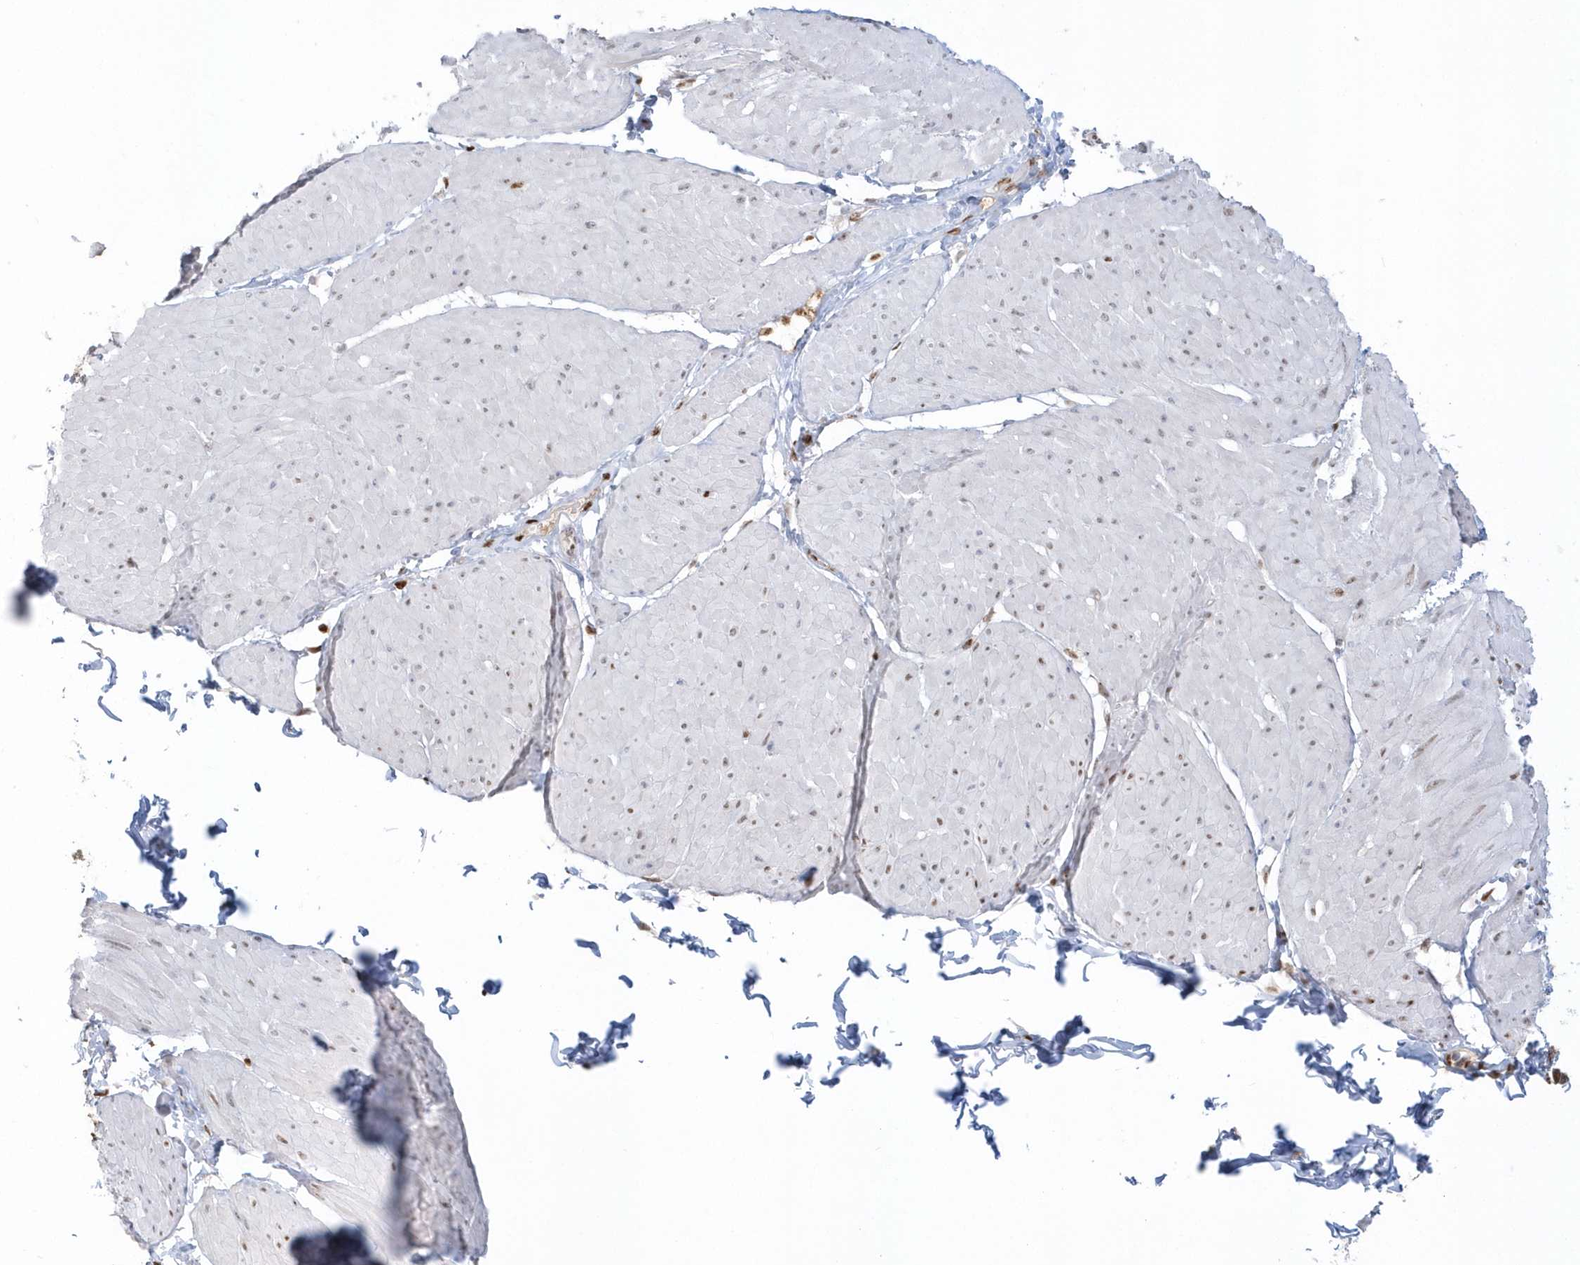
{"staining": {"intensity": "moderate", "quantity": "25%-75%", "location": "nuclear"}, "tissue": "smooth muscle", "cell_type": "Smooth muscle cells", "image_type": "normal", "snomed": [{"axis": "morphology", "description": "Urothelial carcinoma, High grade"}, {"axis": "topography", "description": "Urinary bladder"}], "caption": "Protein expression analysis of normal smooth muscle shows moderate nuclear staining in about 25%-75% of smooth muscle cells.", "gene": "SUMO2", "patient": {"sex": "male", "age": 46}}